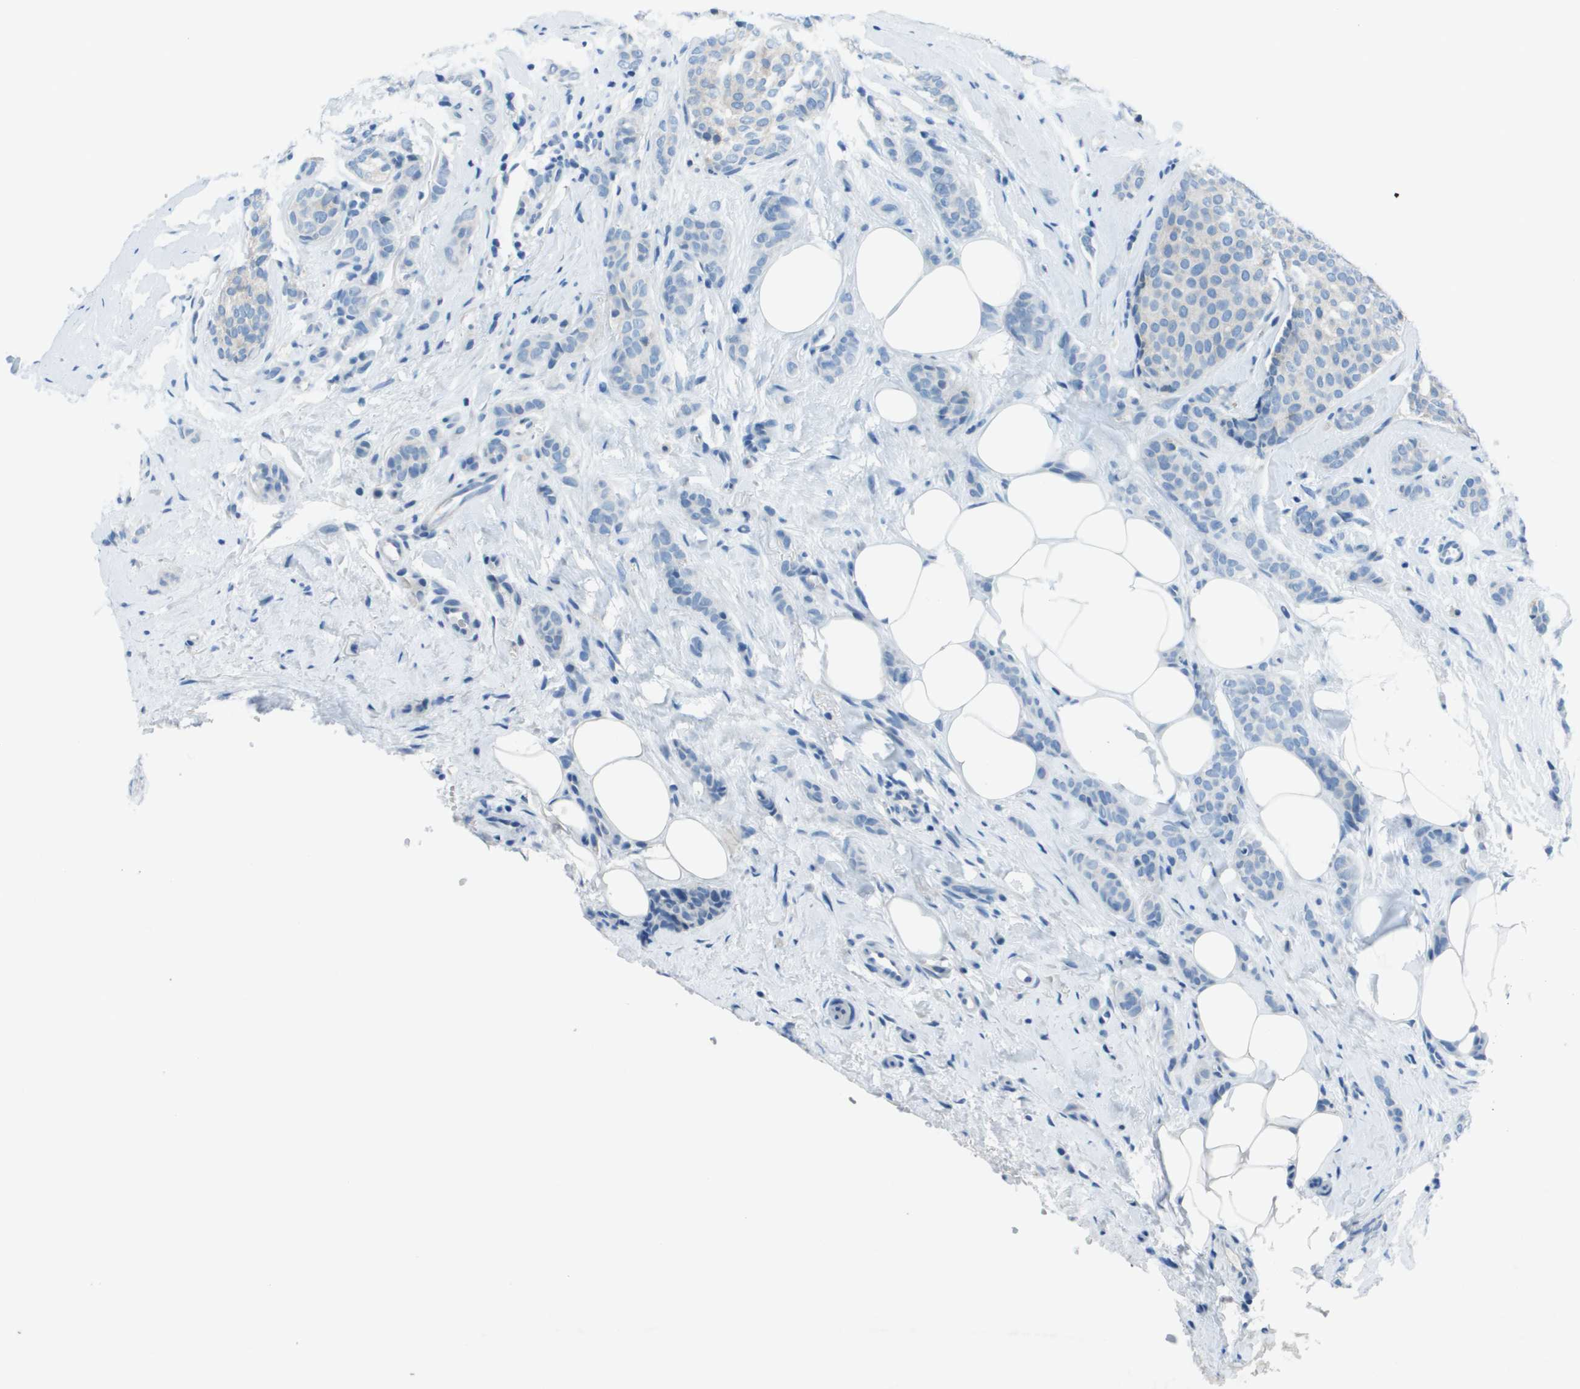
{"staining": {"intensity": "negative", "quantity": "none", "location": "none"}, "tissue": "breast cancer", "cell_type": "Tumor cells", "image_type": "cancer", "snomed": [{"axis": "morphology", "description": "Lobular carcinoma"}, {"axis": "topography", "description": "Skin"}, {"axis": "topography", "description": "Breast"}], "caption": "Tumor cells are negative for brown protein staining in breast lobular carcinoma.", "gene": "STIP1", "patient": {"sex": "female", "age": 46}}